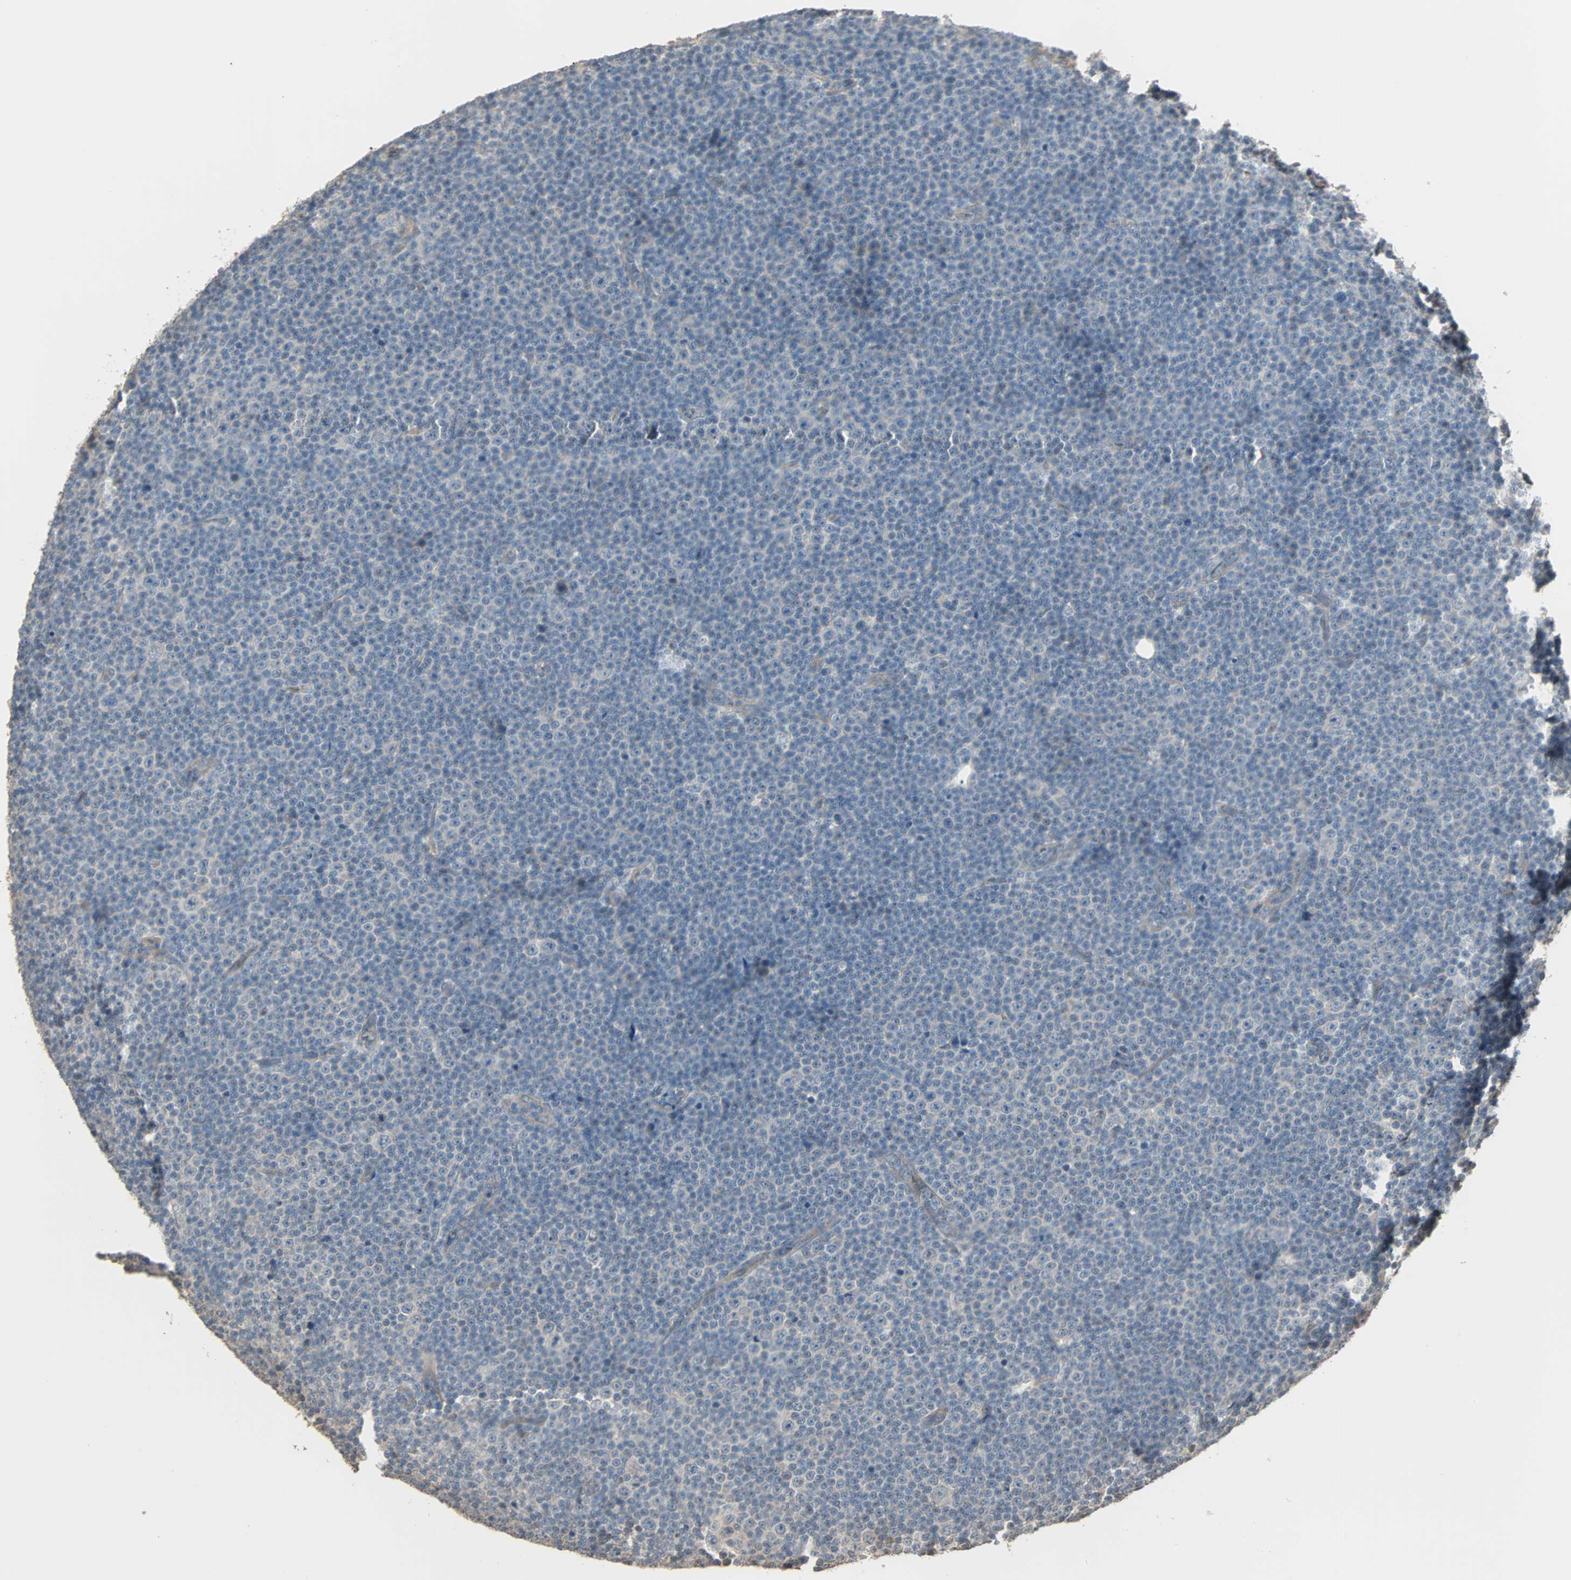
{"staining": {"intensity": "negative", "quantity": "none", "location": "none"}, "tissue": "lymphoma", "cell_type": "Tumor cells", "image_type": "cancer", "snomed": [{"axis": "morphology", "description": "Malignant lymphoma, non-Hodgkin's type, Low grade"}, {"axis": "topography", "description": "Lymph node"}], "caption": "Human lymphoma stained for a protein using immunohistochemistry (IHC) shows no positivity in tumor cells.", "gene": "GALNT3", "patient": {"sex": "female", "age": 67}}